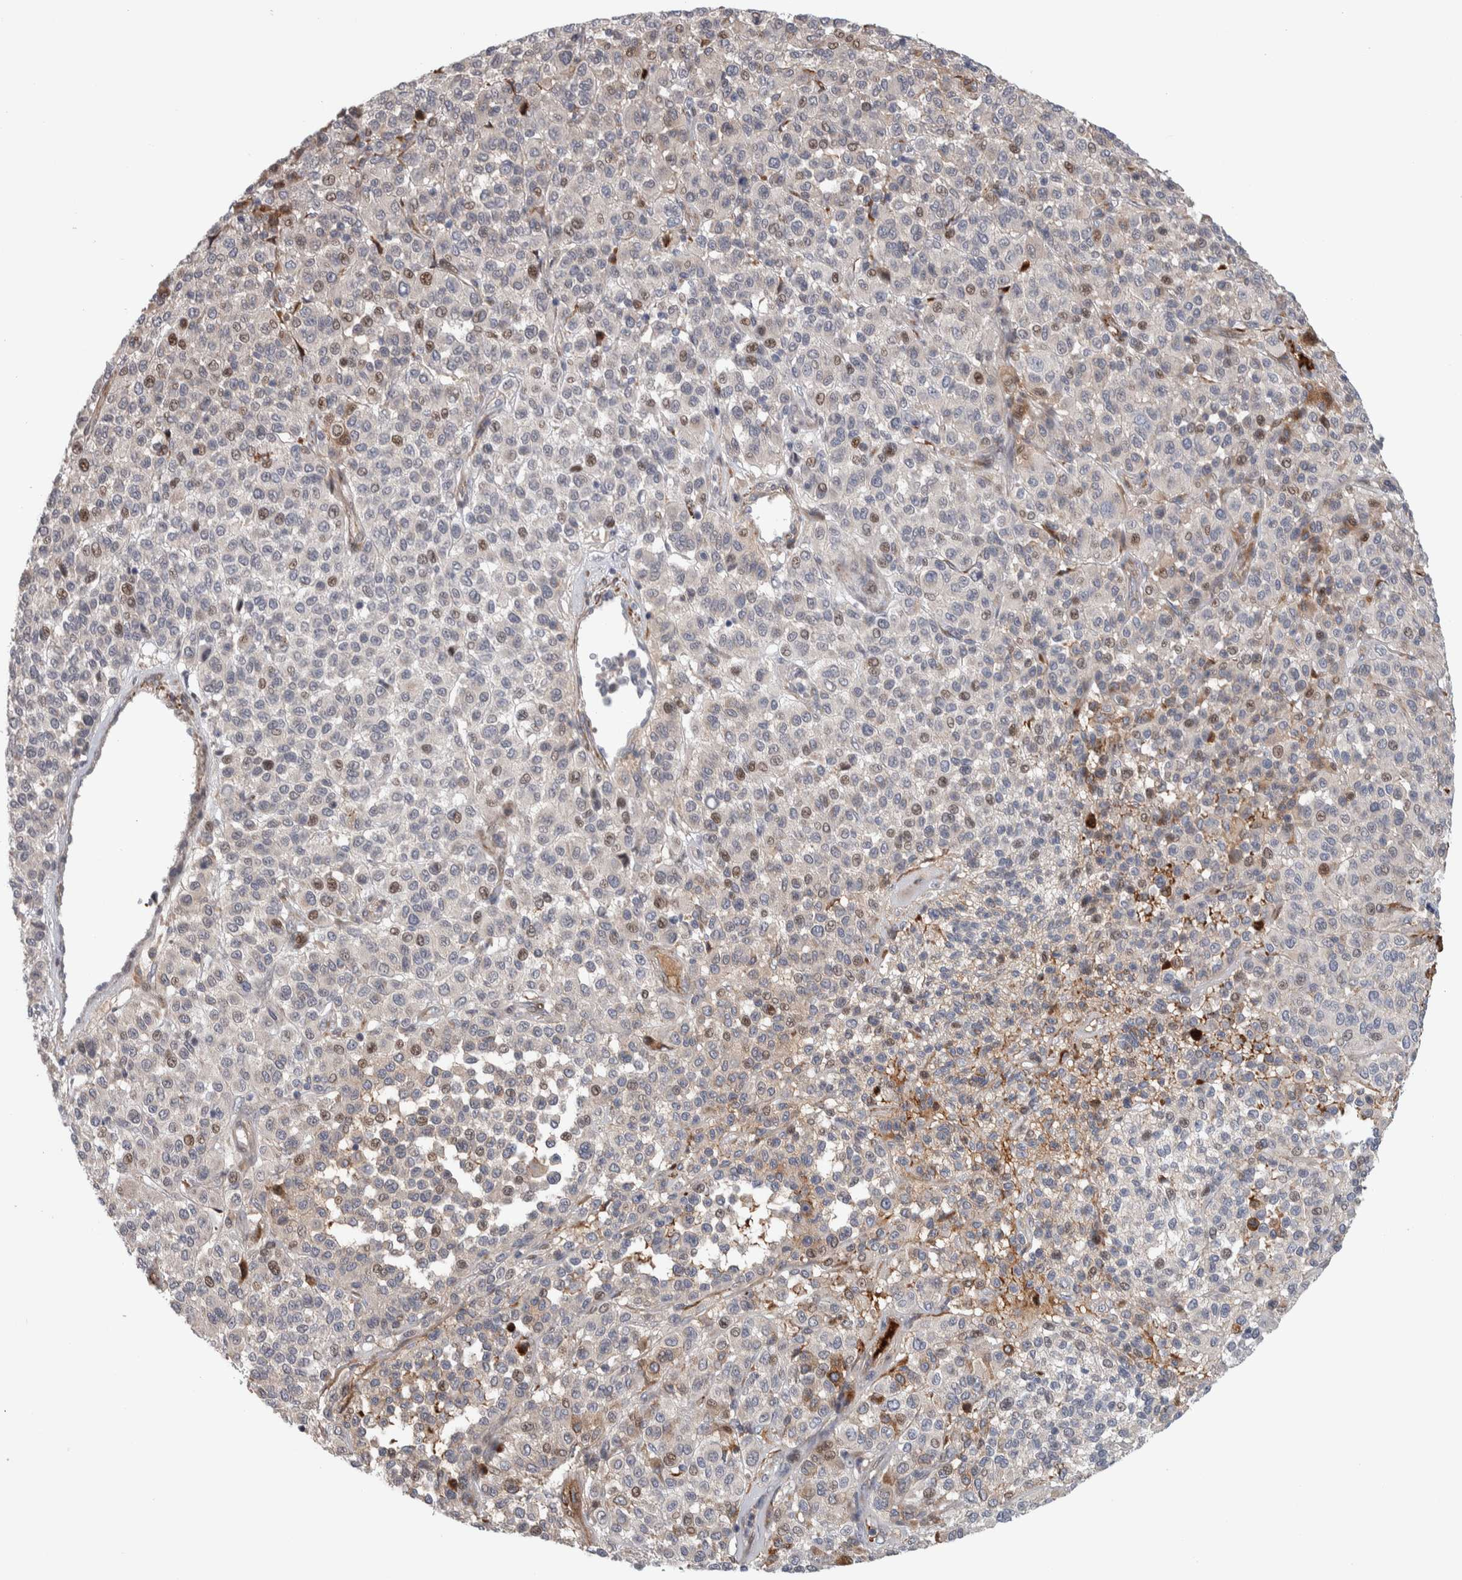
{"staining": {"intensity": "weak", "quantity": "<25%", "location": "nuclear"}, "tissue": "melanoma", "cell_type": "Tumor cells", "image_type": "cancer", "snomed": [{"axis": "morphology", "description": "Malignant melanoma, Metastatic site"}, {"axis": "topography", "description": "Pancreas"}], "caption": "The immunohistochemistry (IHC) image has no significant expression in tumor cells of melanoma tissue. (DAB (3,3'-diaminobenzidine) immunohistochemistry, high magnification).", "gene": "PSMG3", "patient": {"sex": "female", "age": 30}}